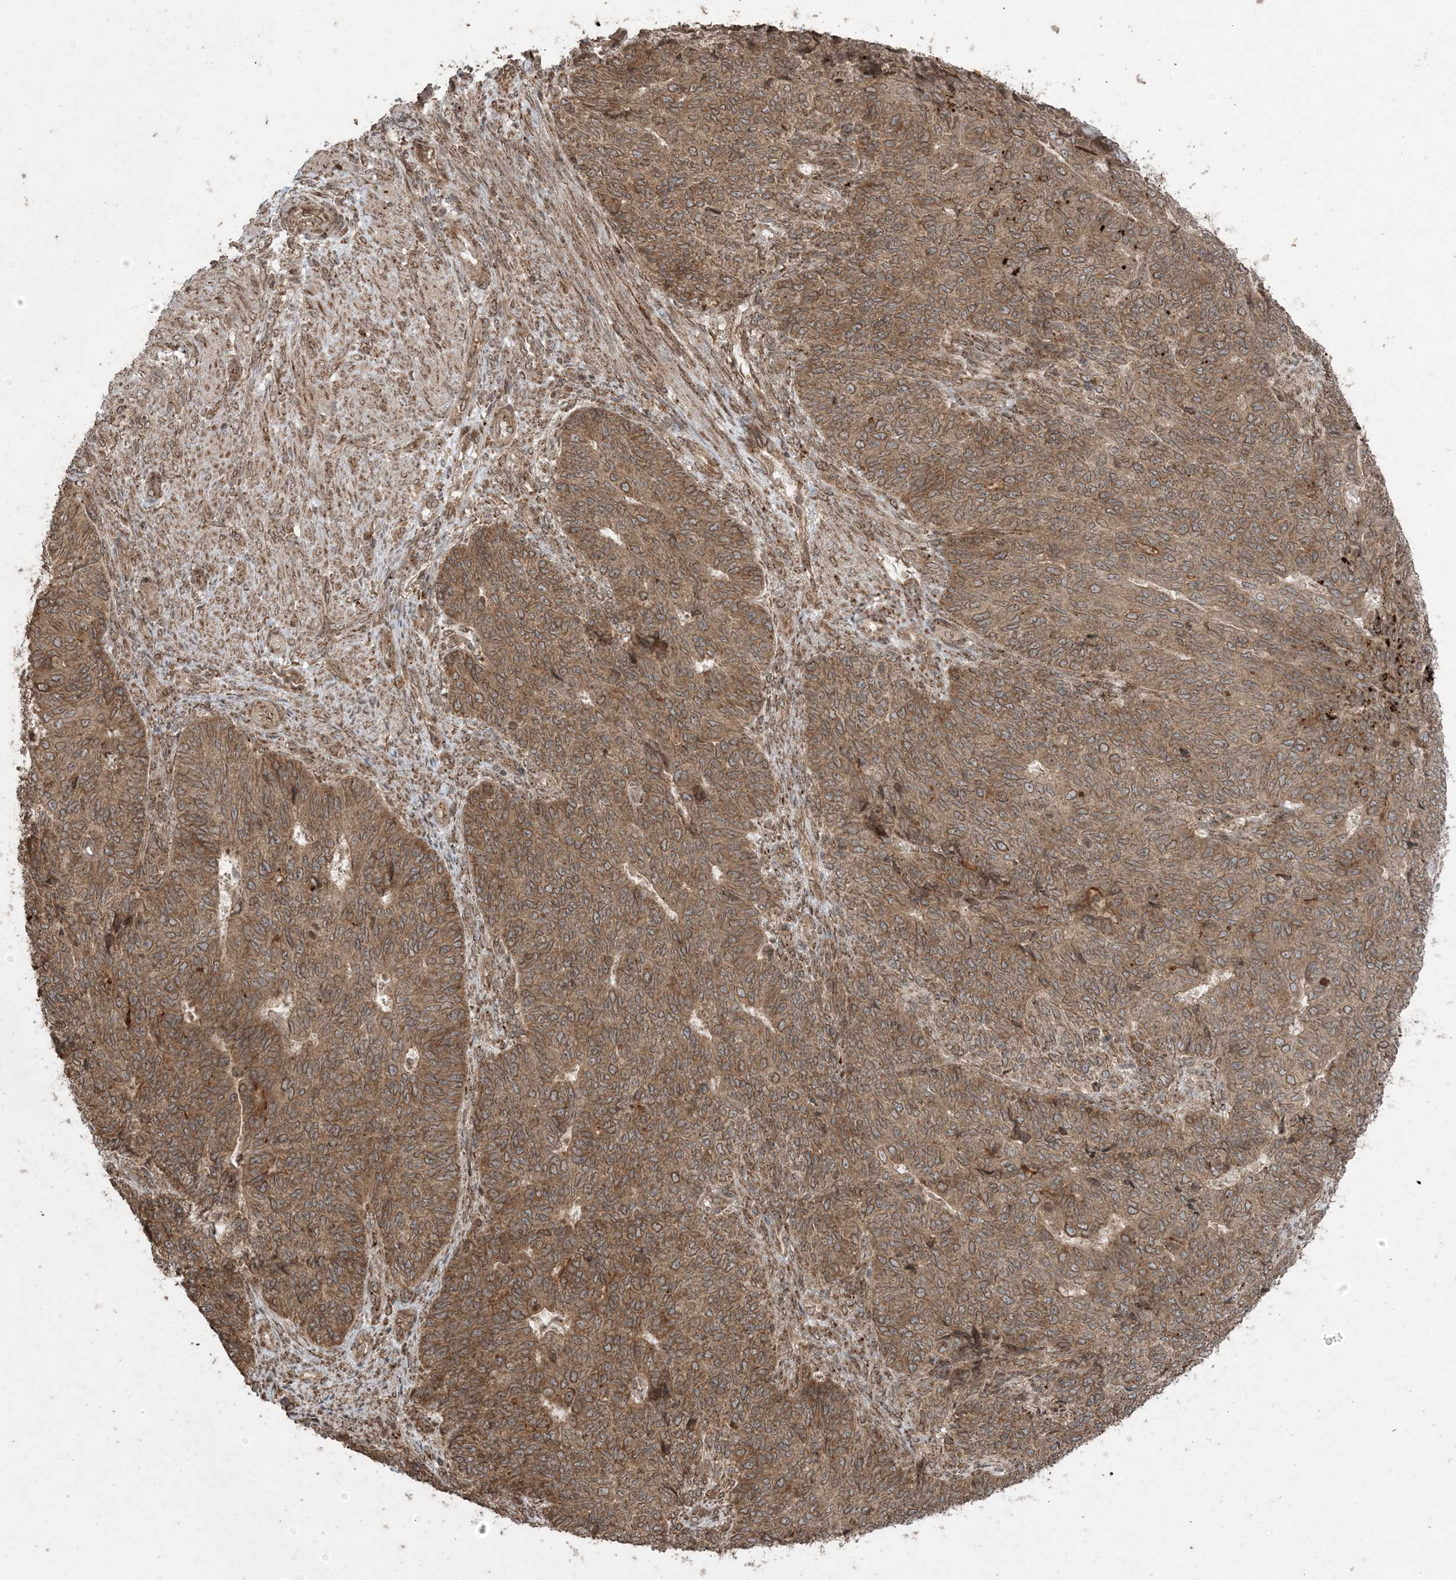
{"staining": {"intensity": "moderate", "quantity": ">75%", "location": "cytoplasmic/membranous"}, "tissue": "endometrial cancer", "cell_type": "Tumor cells", "image_type": "cancer", "snomed": [{"axis": "morphology", "description": "Adenocarcinoma, NOS"}, {"axis": "topography", "description": "Endometrium"}], "caption": "Protein expression analysis of human adenocarcinoma (endometrial) reveals moderate cytoplasmic/membranous staining in approximately >75% of tumor cells. Immunohistochemistry stains the protein of interest in brown and the nuclei are stained blue.", "gene": "DDX19B", "patient": {"sex": "female", "age": 32}}